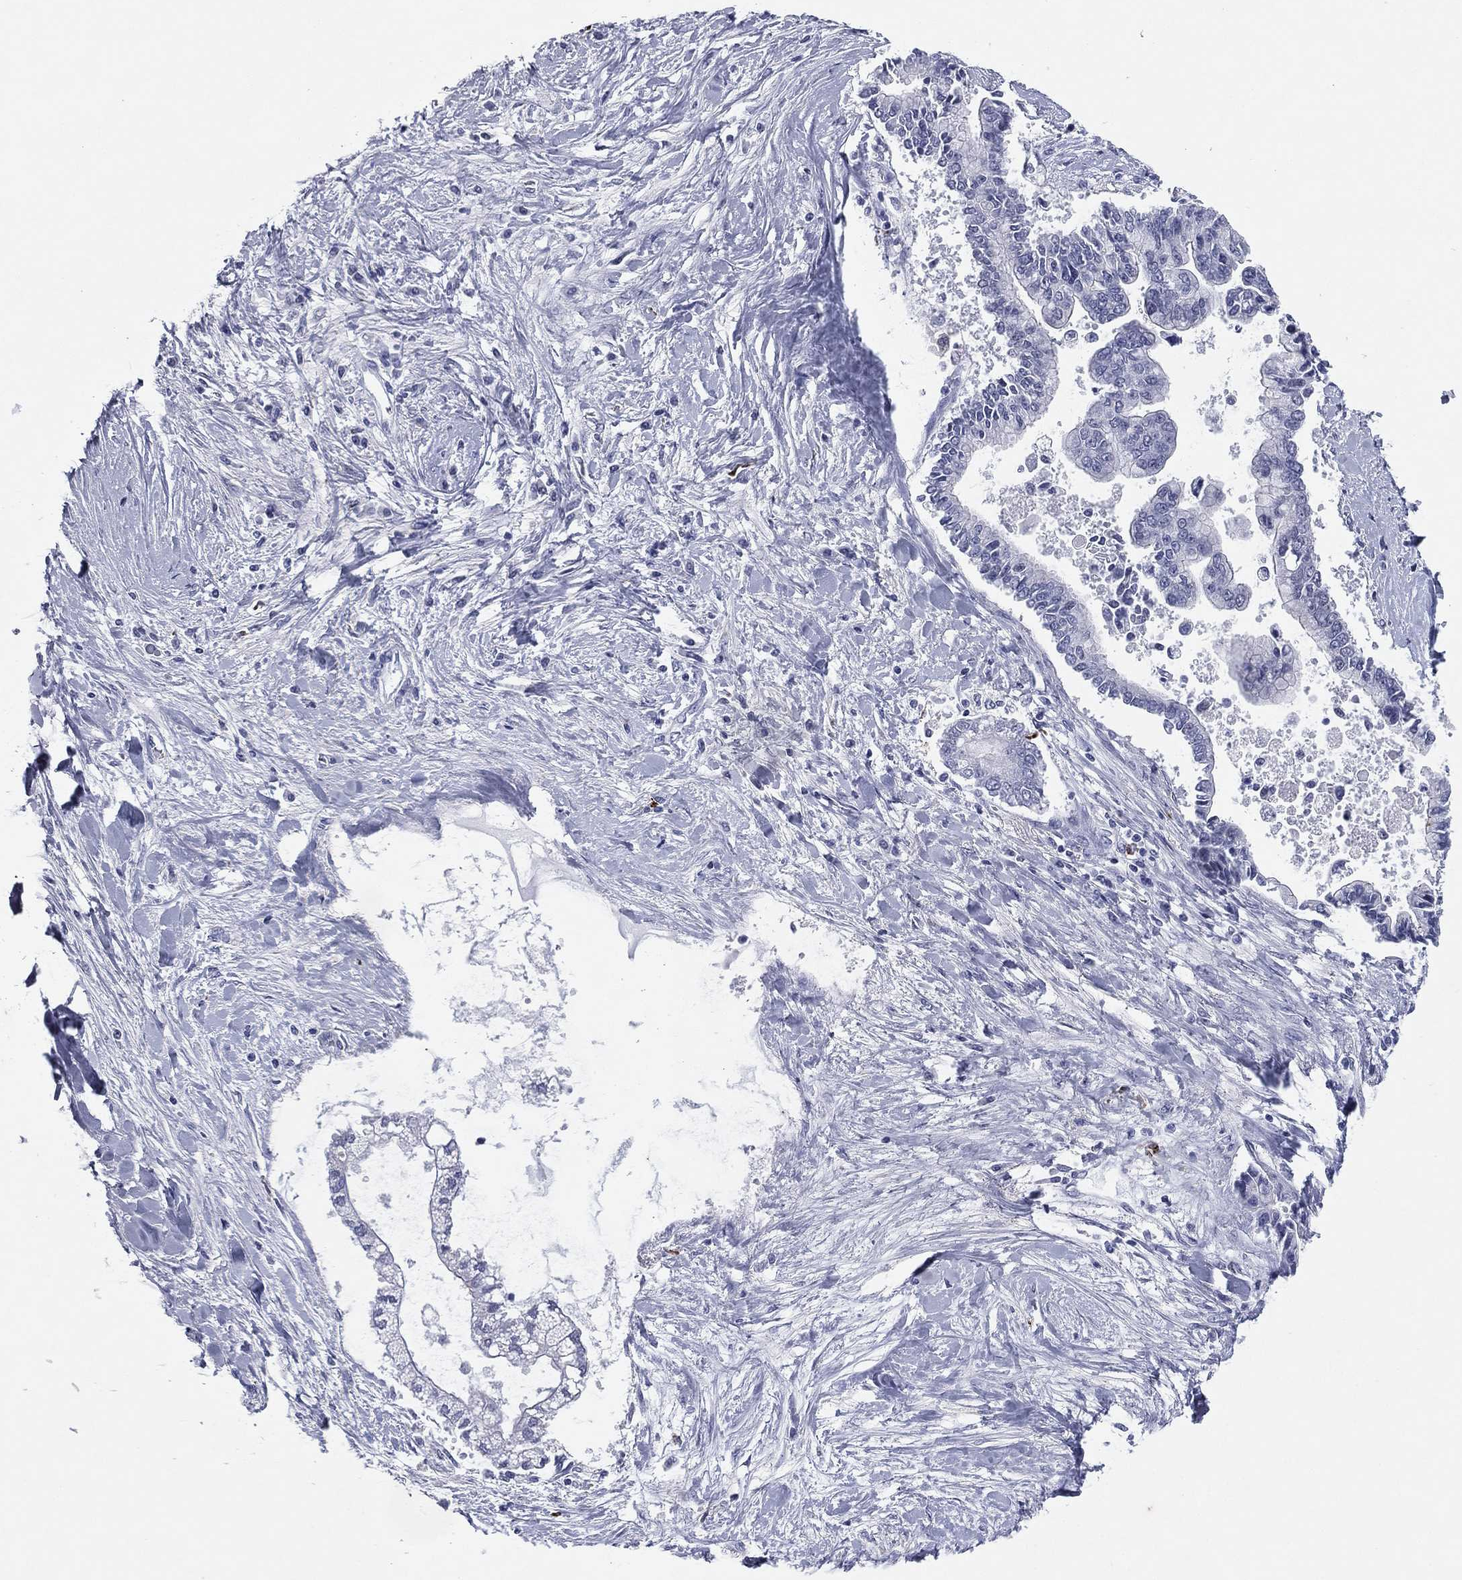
{"staining": {"intensity": "negative", "quantity": "none", "location": "none"}, "tissue": "liver cancer", "cell_type": "Tumor cells", "image_type": "cancer", "snomed": [{"axis": "morphology", "description": "Cholangiocarcinoma"}, {"axis": "topography", "description": "Liver"}], "caption": "Micrograph shows no significant protein positivity in tumor cells of liver cholangiocarcinoma.", "gene": "HLA-DOA", "patient": {"sex": "male", "age": 50}}